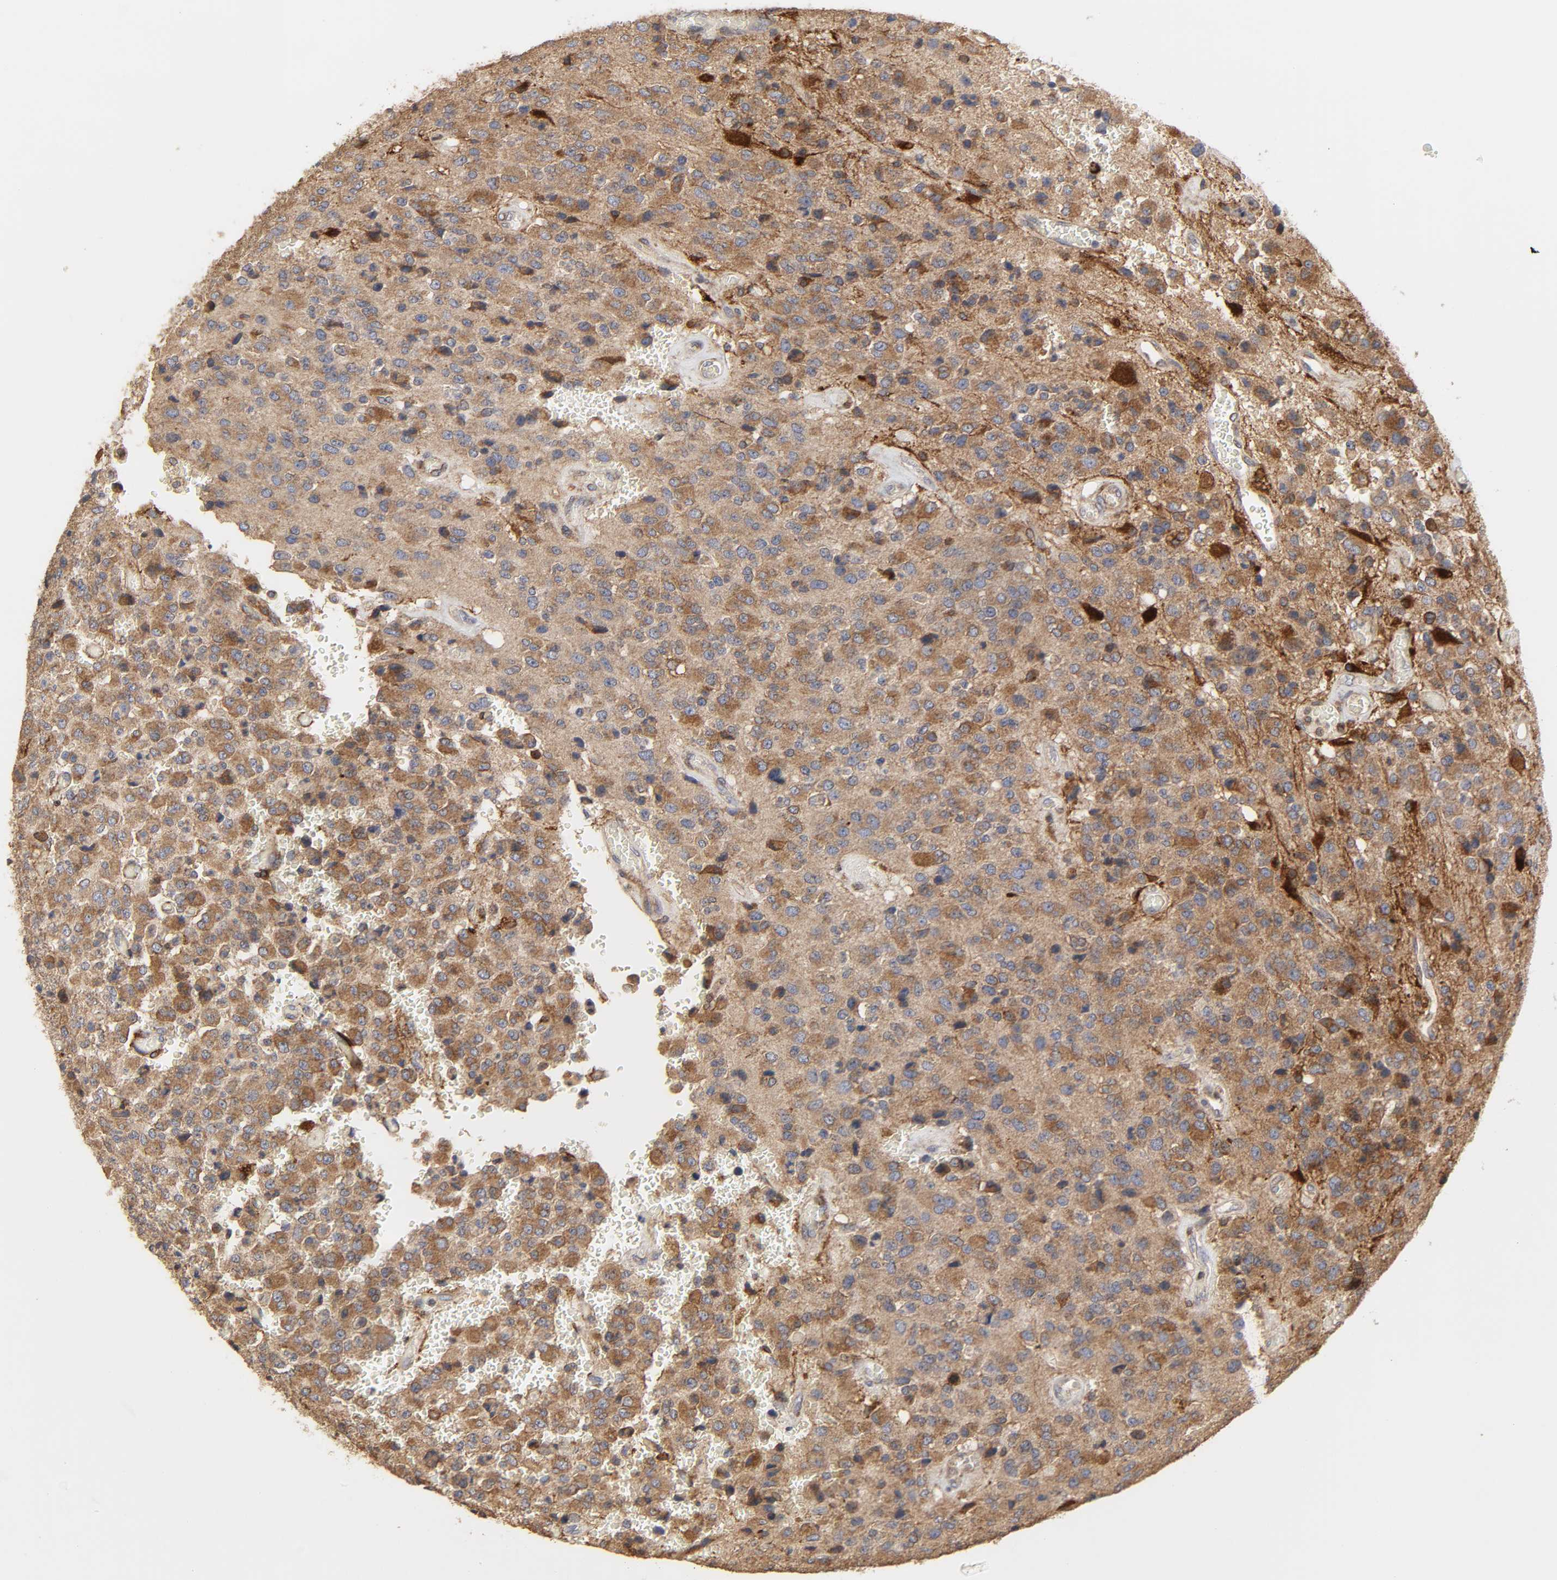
{"staining": {"intensity": "moderate", "quantity": ">75%", "location": "cytoplasmic/membranous"}, "tissue": "glioma", "cell_type": "Tumor cells", "image_type": "cancer", "snomed": [{"axis": "morphology", "description": "Glioma, malignant, High grade"}, {"axis": "topography", "description": "pancreas cauda"}], "caption": "Immunohistochemistry image of glioma stained for a protein (brown), which exhibits medium levels of moderate cytoplasmic/membranous expression in approximately >75% of tumor cells.", "gene": "POR", "patient": {"sex": "male", "age": 60}}